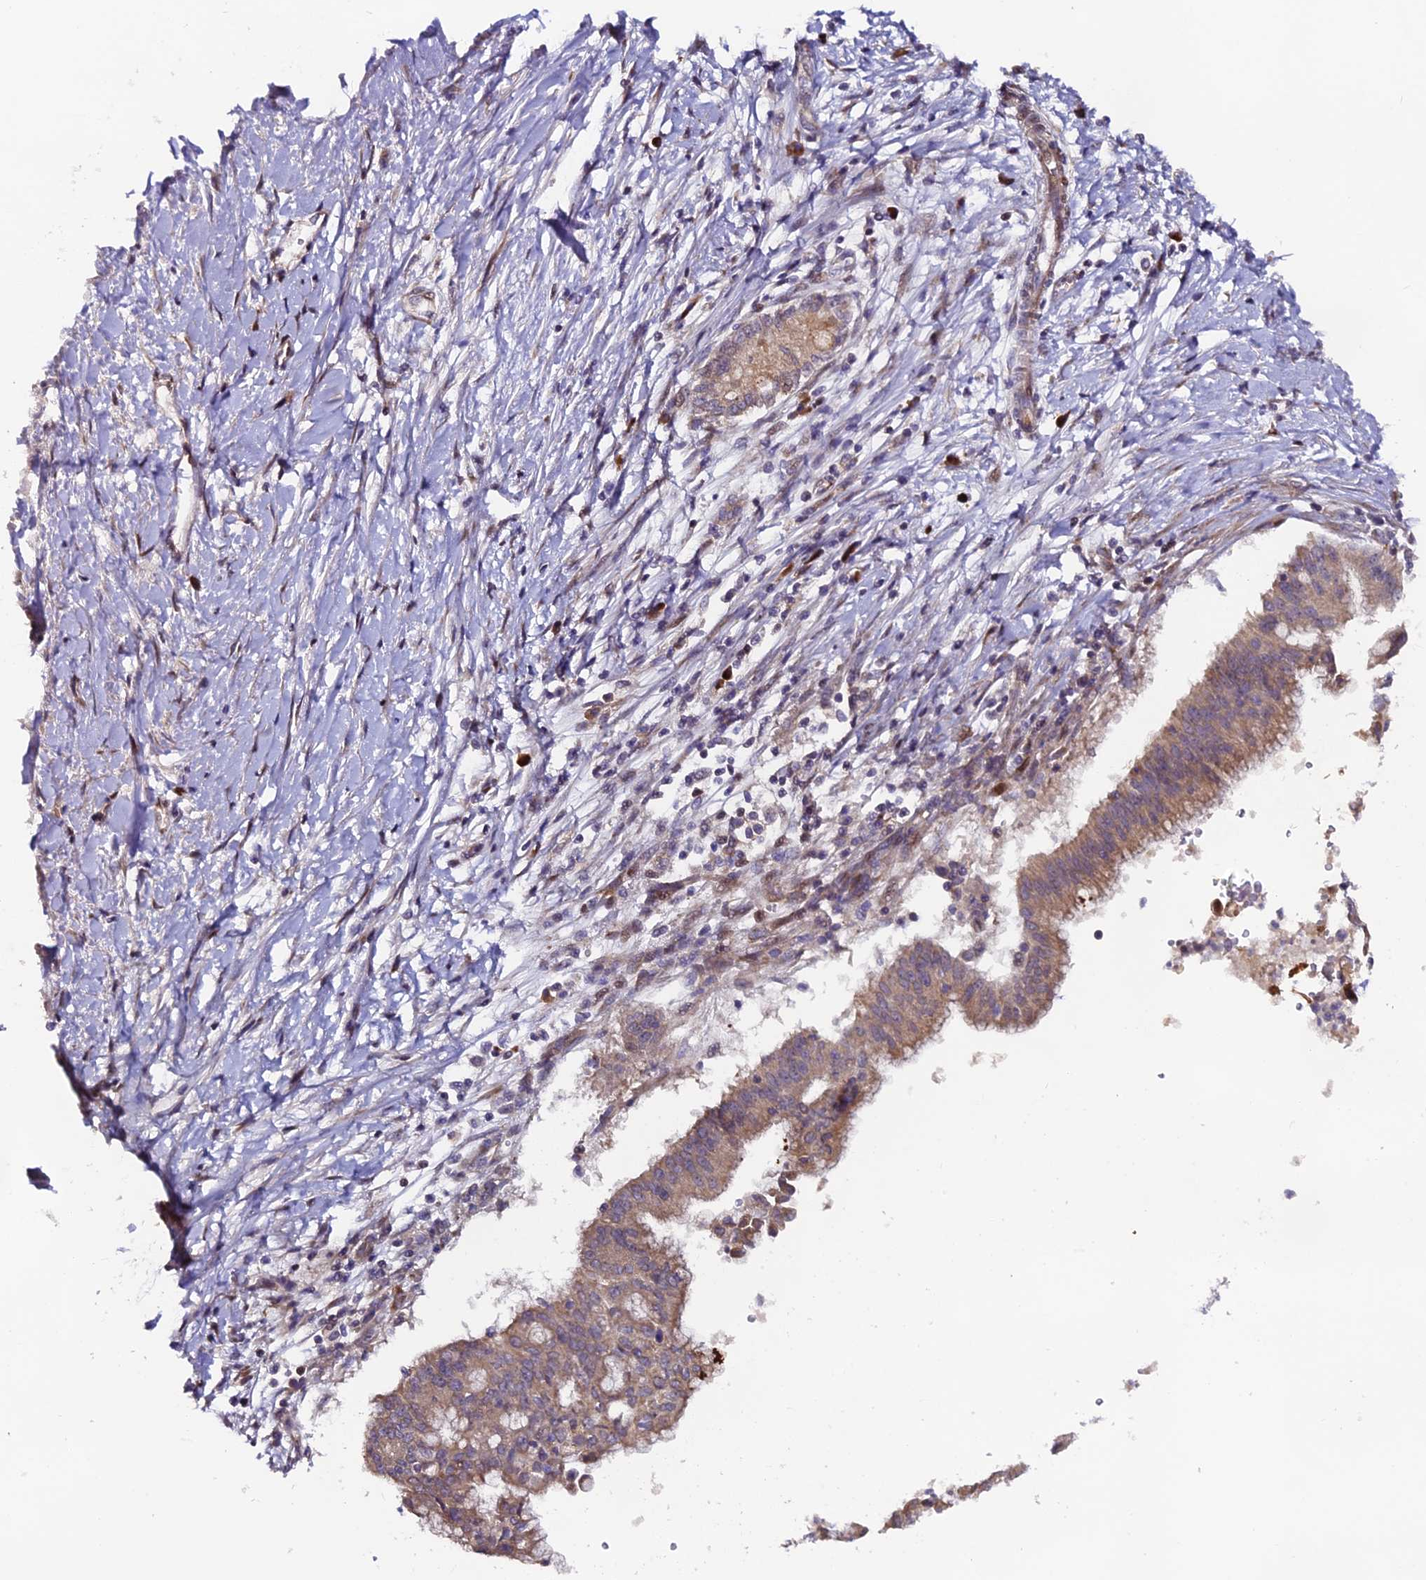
{"staining": {"intensity": "moderate", "quantity": ">75%", "location": "cytoplasmic/membranous"}, "tissue": "pancreatic cancer", "cell_type": "Tumor cells", "image_type": "cancer", "snomed": [{"axis": "morphology", "description": "Adenocarcinoma, NOS"}, {"axis": "topography", "description": "Pancreas"}], "caption": "High-power microscopy captured an IHC image of adenocarcinoma (pancreatic), revealing moderate cytoplasmic/membranous expression in about >75% of tumor cells.", "gene": "RAB28", "patient": {"sex": "male", "age": 68}}